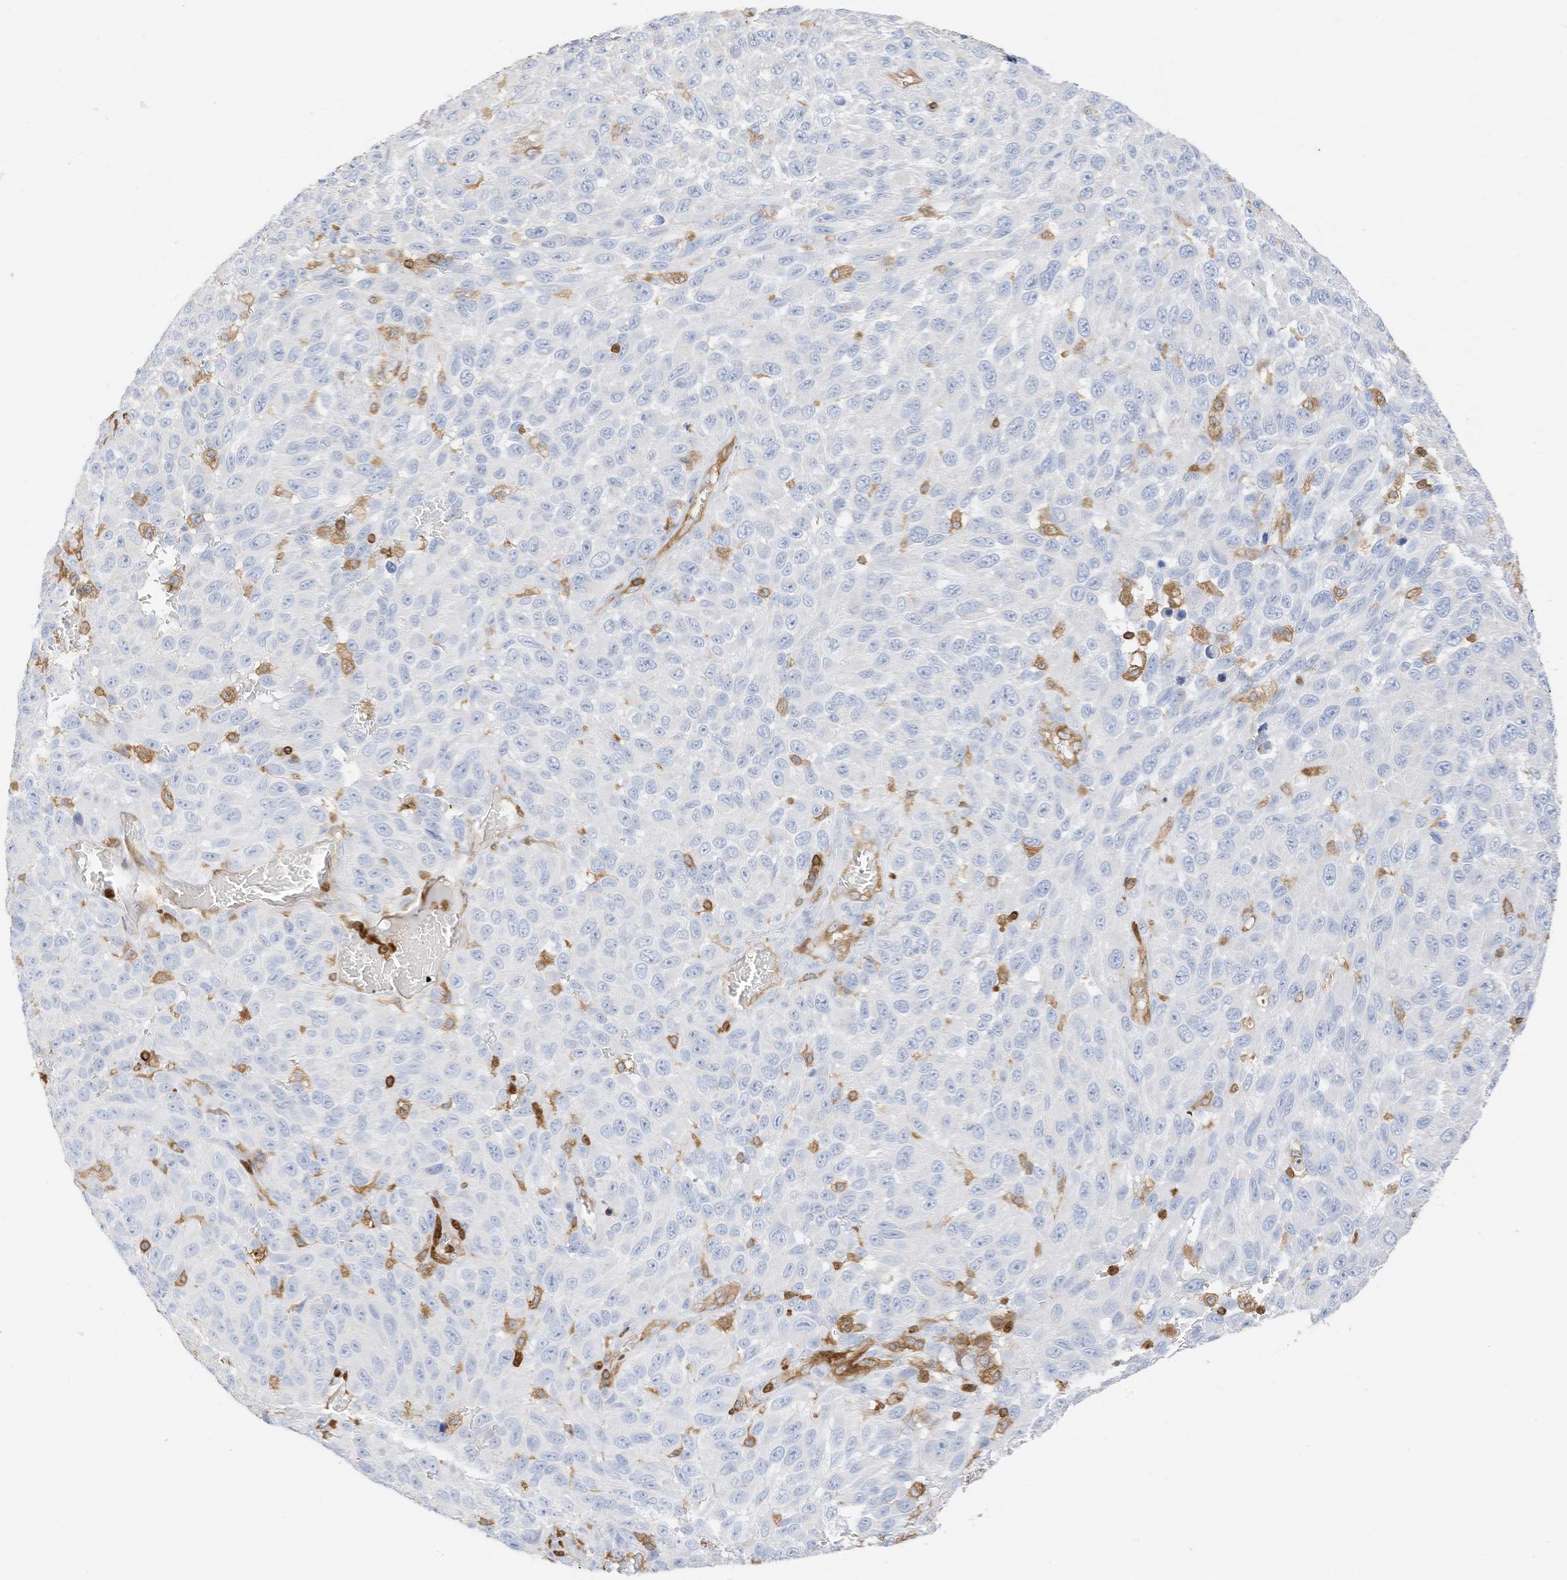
{"staining": {"intensity": "negative", "quantity": "none", "location": "none"}, "tissue": "melanoma", "cell_type": "Tumor cells", "image_type": "cancer", "snomed": [{"axis": "morphology", "description": "Malignant melanoma, NOS"}, {"axis": "topography", "description": "Skin"}], "caption": "The image shows no significant expression in tumor cells of melanoma.", "gene": "ARHGAP25", "patient": {"sex": "female", "age": 94}}